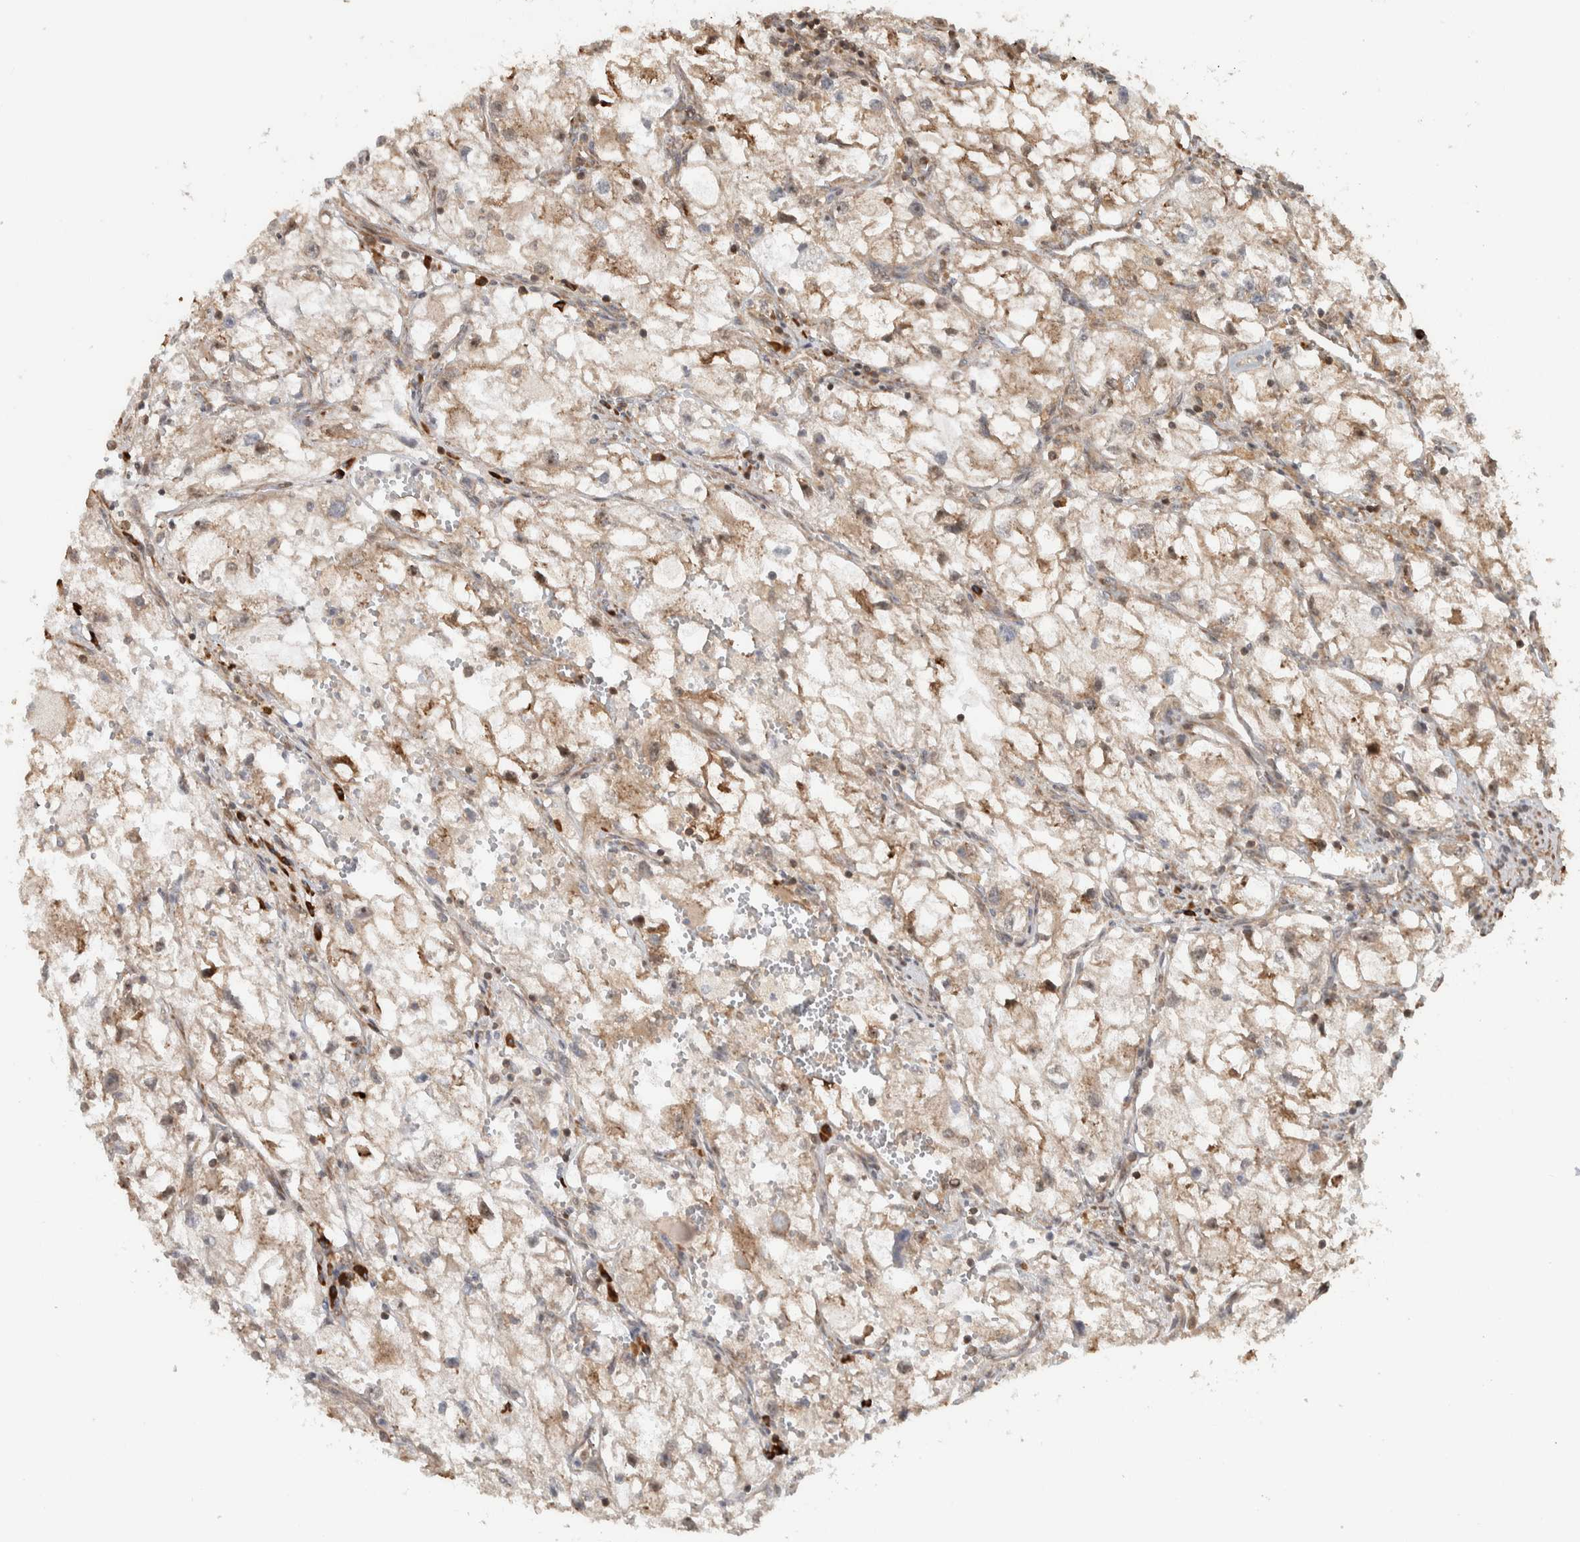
{"staining": {"intensity": "weak", "quantity": ">75%", "location": "cytoplasmic/membranous"}, "tissue": "renal cancer", "cell_type": "Tumor cells", "image_type": "cancer", "snomed": [{"axis": "morphology", "description": "Adenocarcinoma, NOS"}, {"axis": "topography", "description": "Kidney"}], "caption": "A low amount of weak cytoplasmic/membranous positivity is appreciated in about >75% of tumor cells in renal cancer (adenocarcinoma) tissue.", "gene": "CNTROB", "patient": {"sex": "female", "age": 70}}